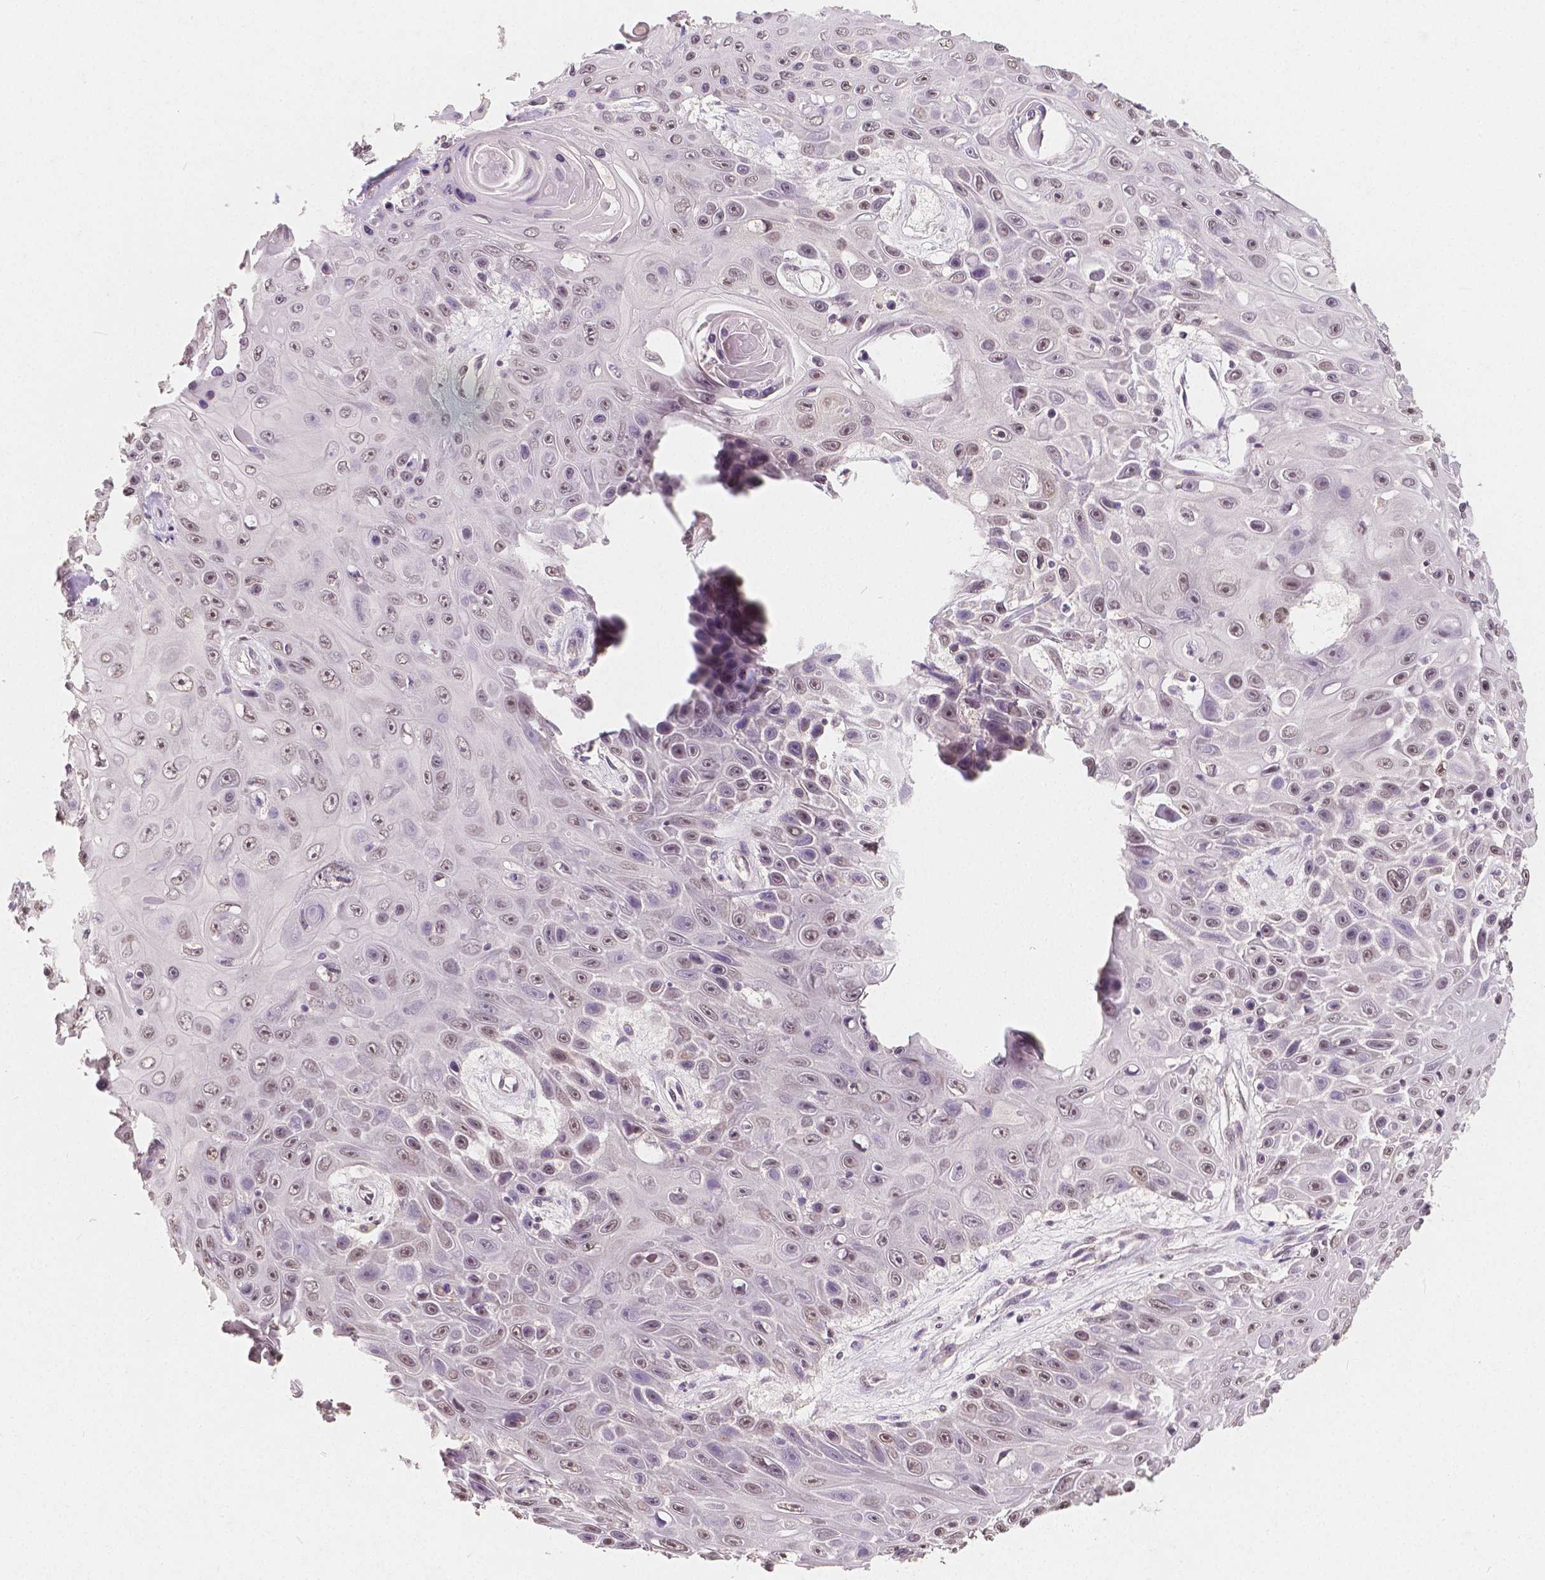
{"staining": {"intensity": "weak", "quantity": "<25%", "location": "nuclear"}, "tissue": "skin cancer", "cell_type": "Tumor cells", "image_type": "cancer", "snomed": [{"axis": "morphology", "description": "Squamous cell carcinoma, NOS"}, {"axis": "topography", "description": "Skin"}], "caption": "This micrograph is of skin squamous cell carcinoma stained with immunohistochemistry (IHC) to label a protein in brown with the nuclei are counter-stained blue. There is no expression in tumor cells. (DAB immunohistochemistry with hematoxylin counter stain).", "gene": "NOLC1", "patient": {"sex": "male", "age": 82}}